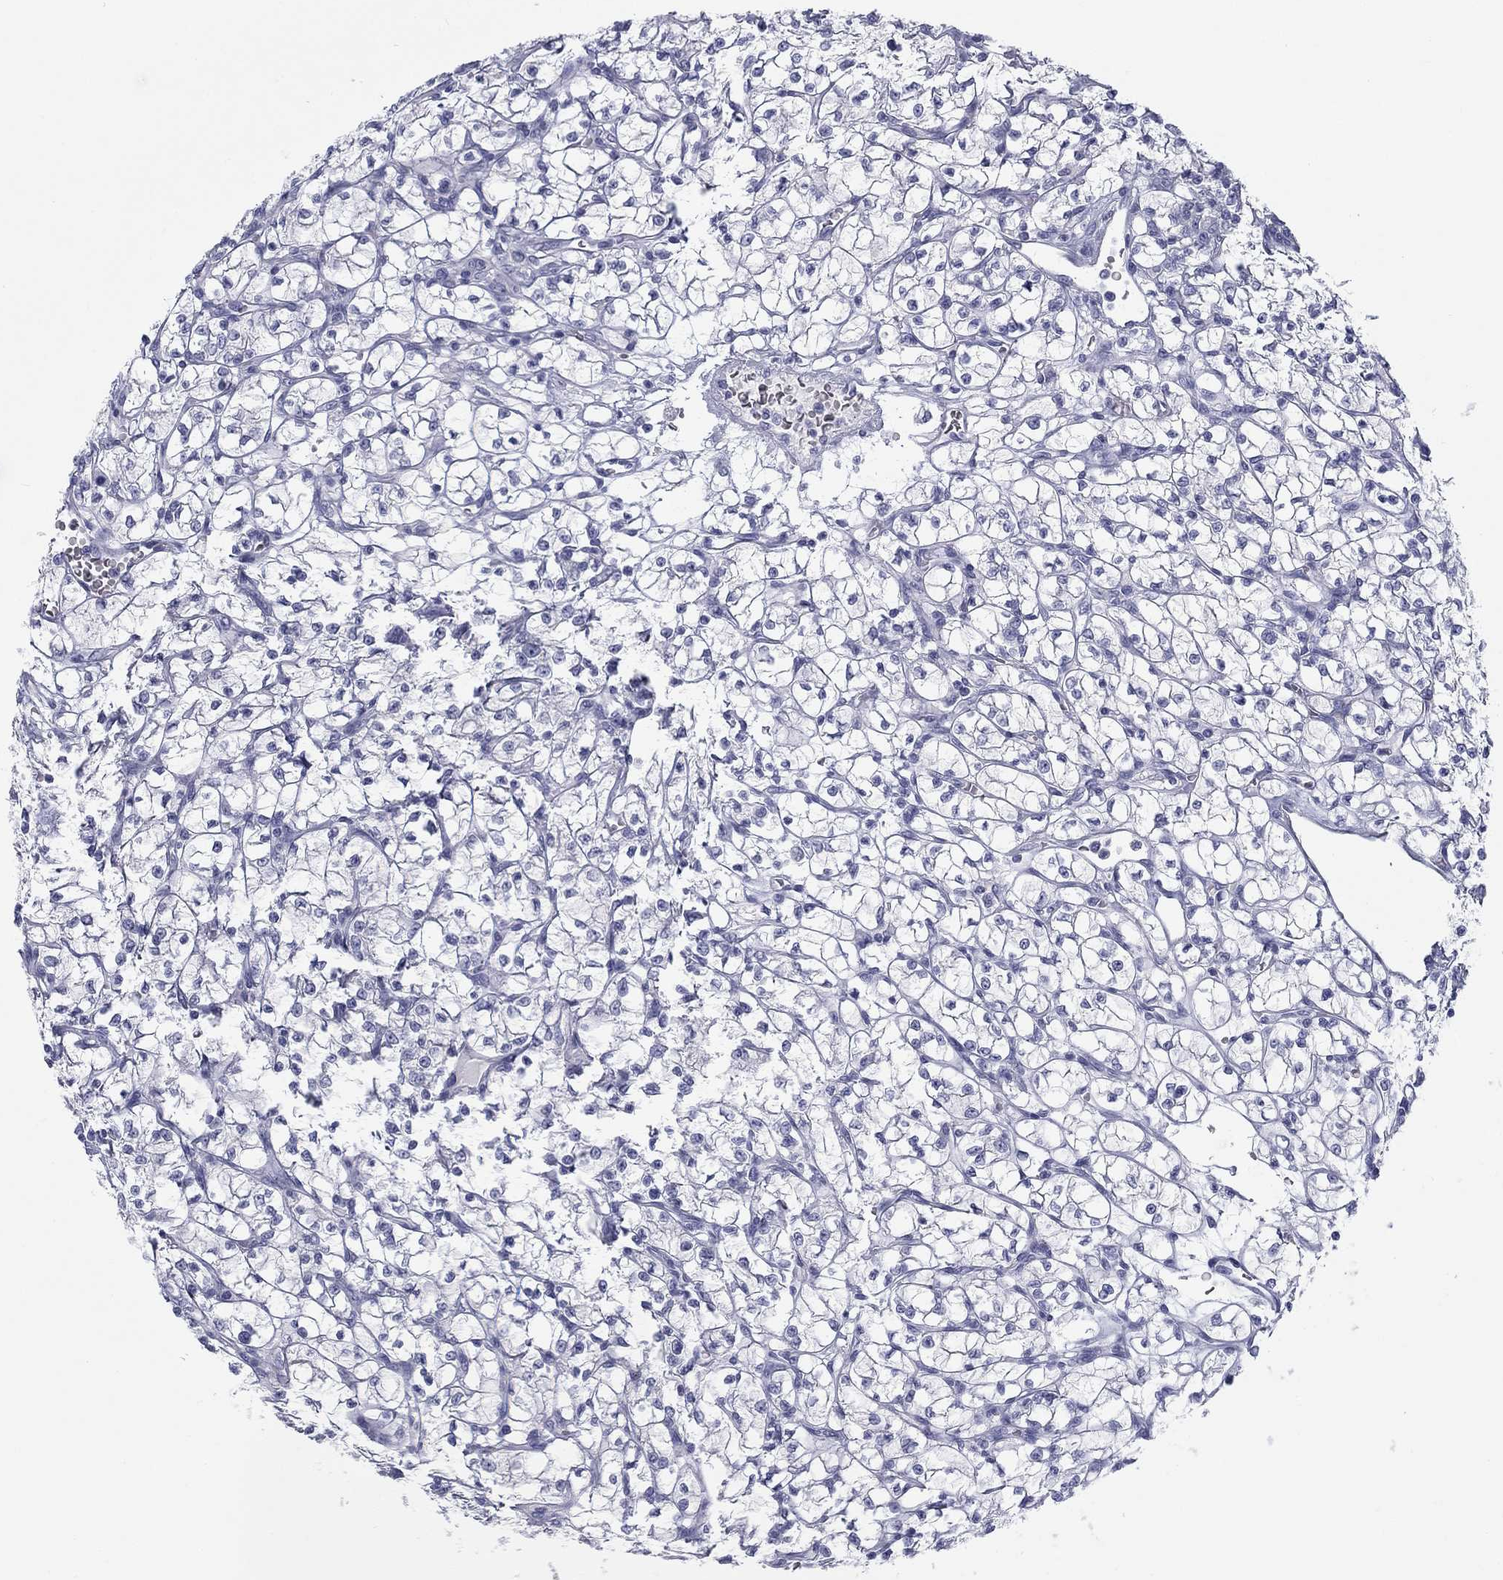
{"staining": {"intensity": "negative", "quantity": "none", "location": "none"}, "tissue": "renal cancer", "cell_type": "Tumor cells", "image_type": "cancer", "snomed": [{"axis": "morphology", "description": "Adenocarcinoma, NOS"}, {"axis": "topography", "description": "Kidney"}], "caption": "A high-resolution image shows IHC staining of renal cancer, which reveals no significant expression in tumor cells.", "gene": "CALB1", "patient": {"sex": "female", "age": 64}}